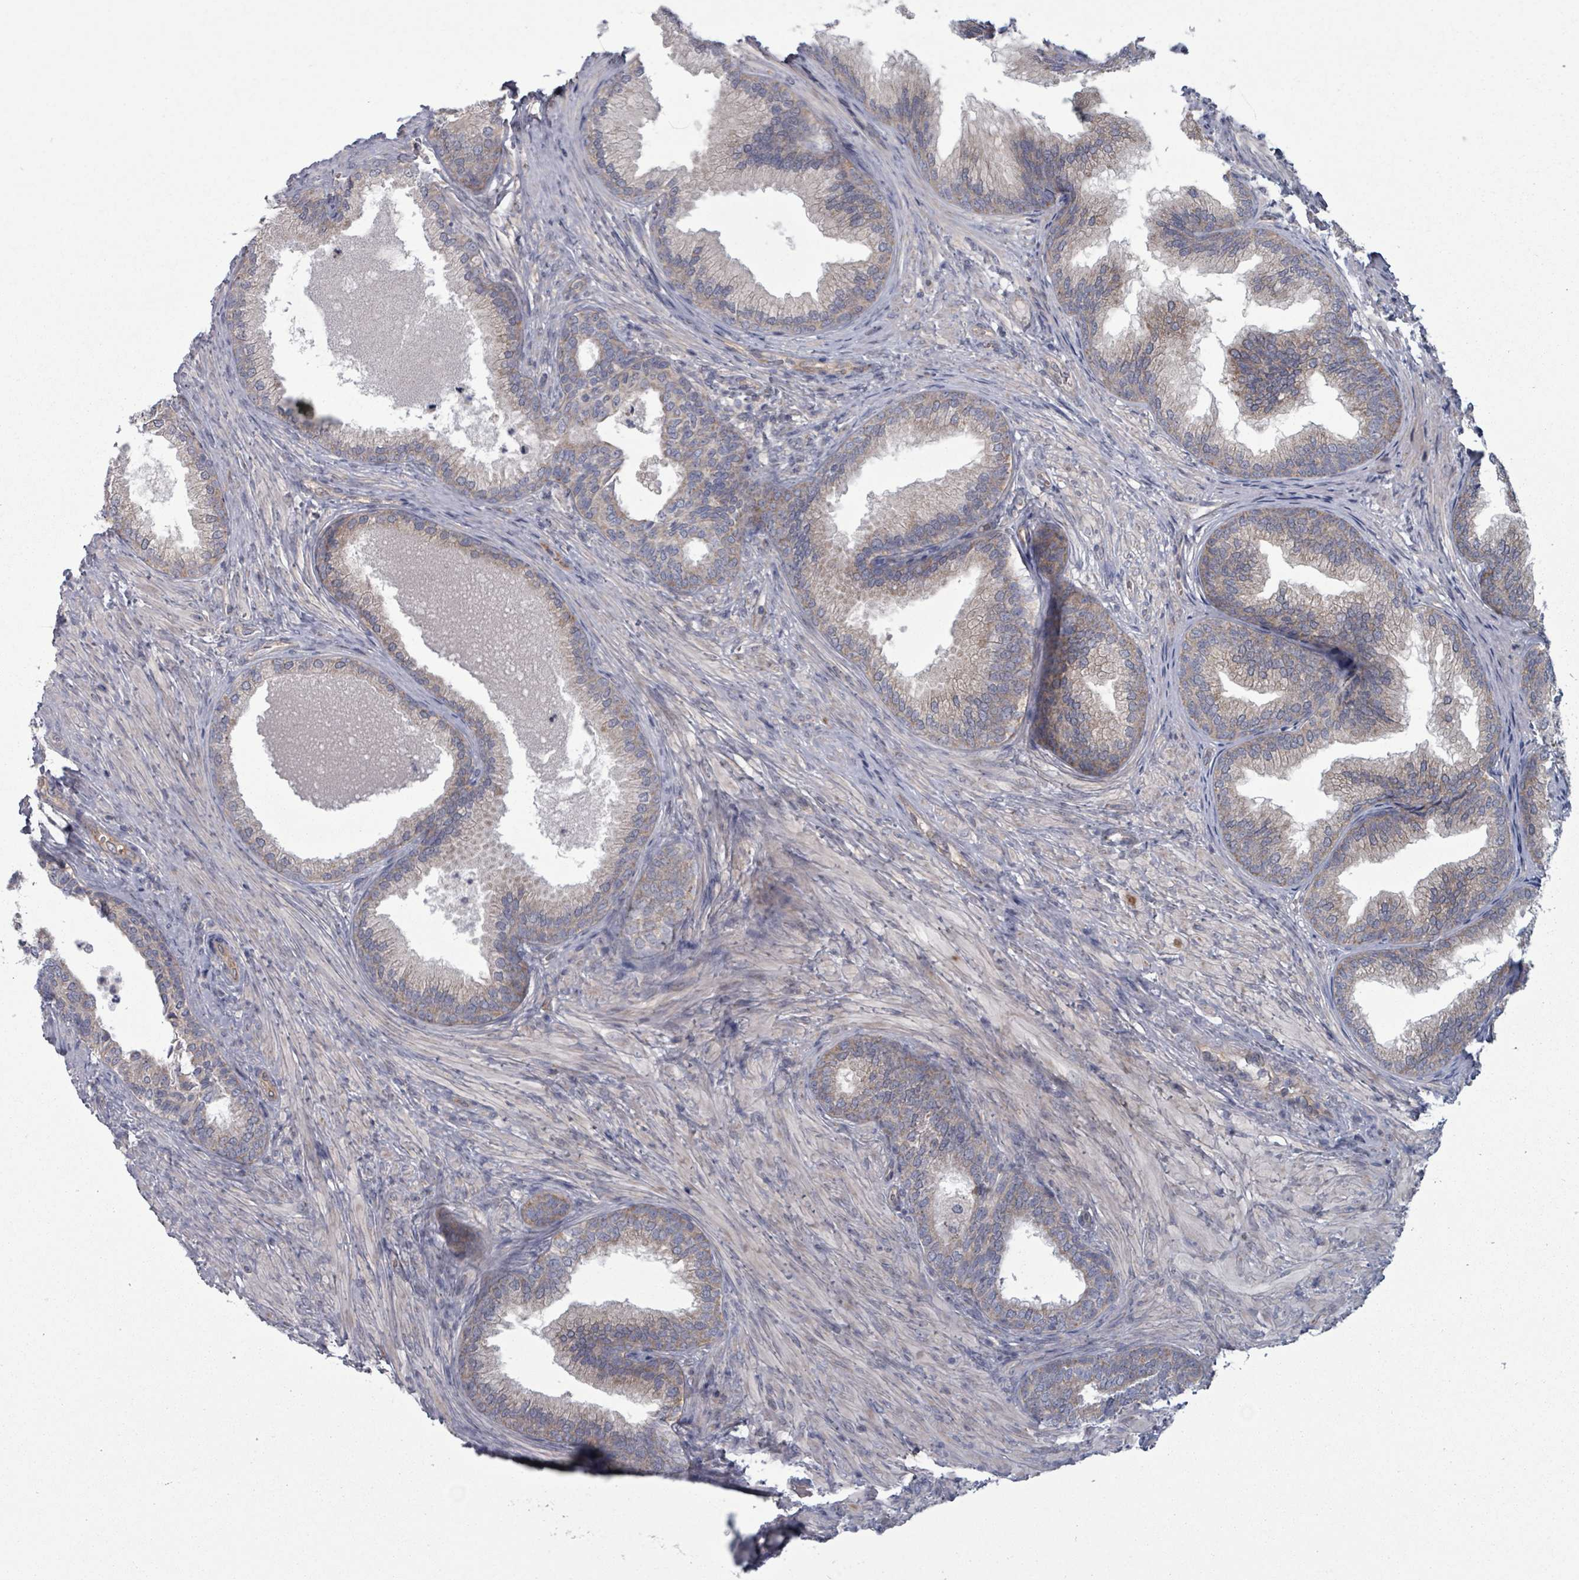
{"staining": {"intensity": "weak", "quantity": "25%-75%", "location": "cytoplasmic/membranous"}, "tissue": "prostate", "cell_type": "Glandular cells", "image_type": "normal", "snomed": [{"axis": "morphology", "description": "Normal tissue, NOS"}, {"axis": "topography", "description": "Prostate"}], "caption": "Benign prostate shows weak cytoplasmic/membranous staining in approximately 25%-75% of glandular cells (DAB IHC, brown staining for protein, blue staining for nuclei)..", "gene": "FKBP1A", "patient": {"sex": "male", "age": 76}}